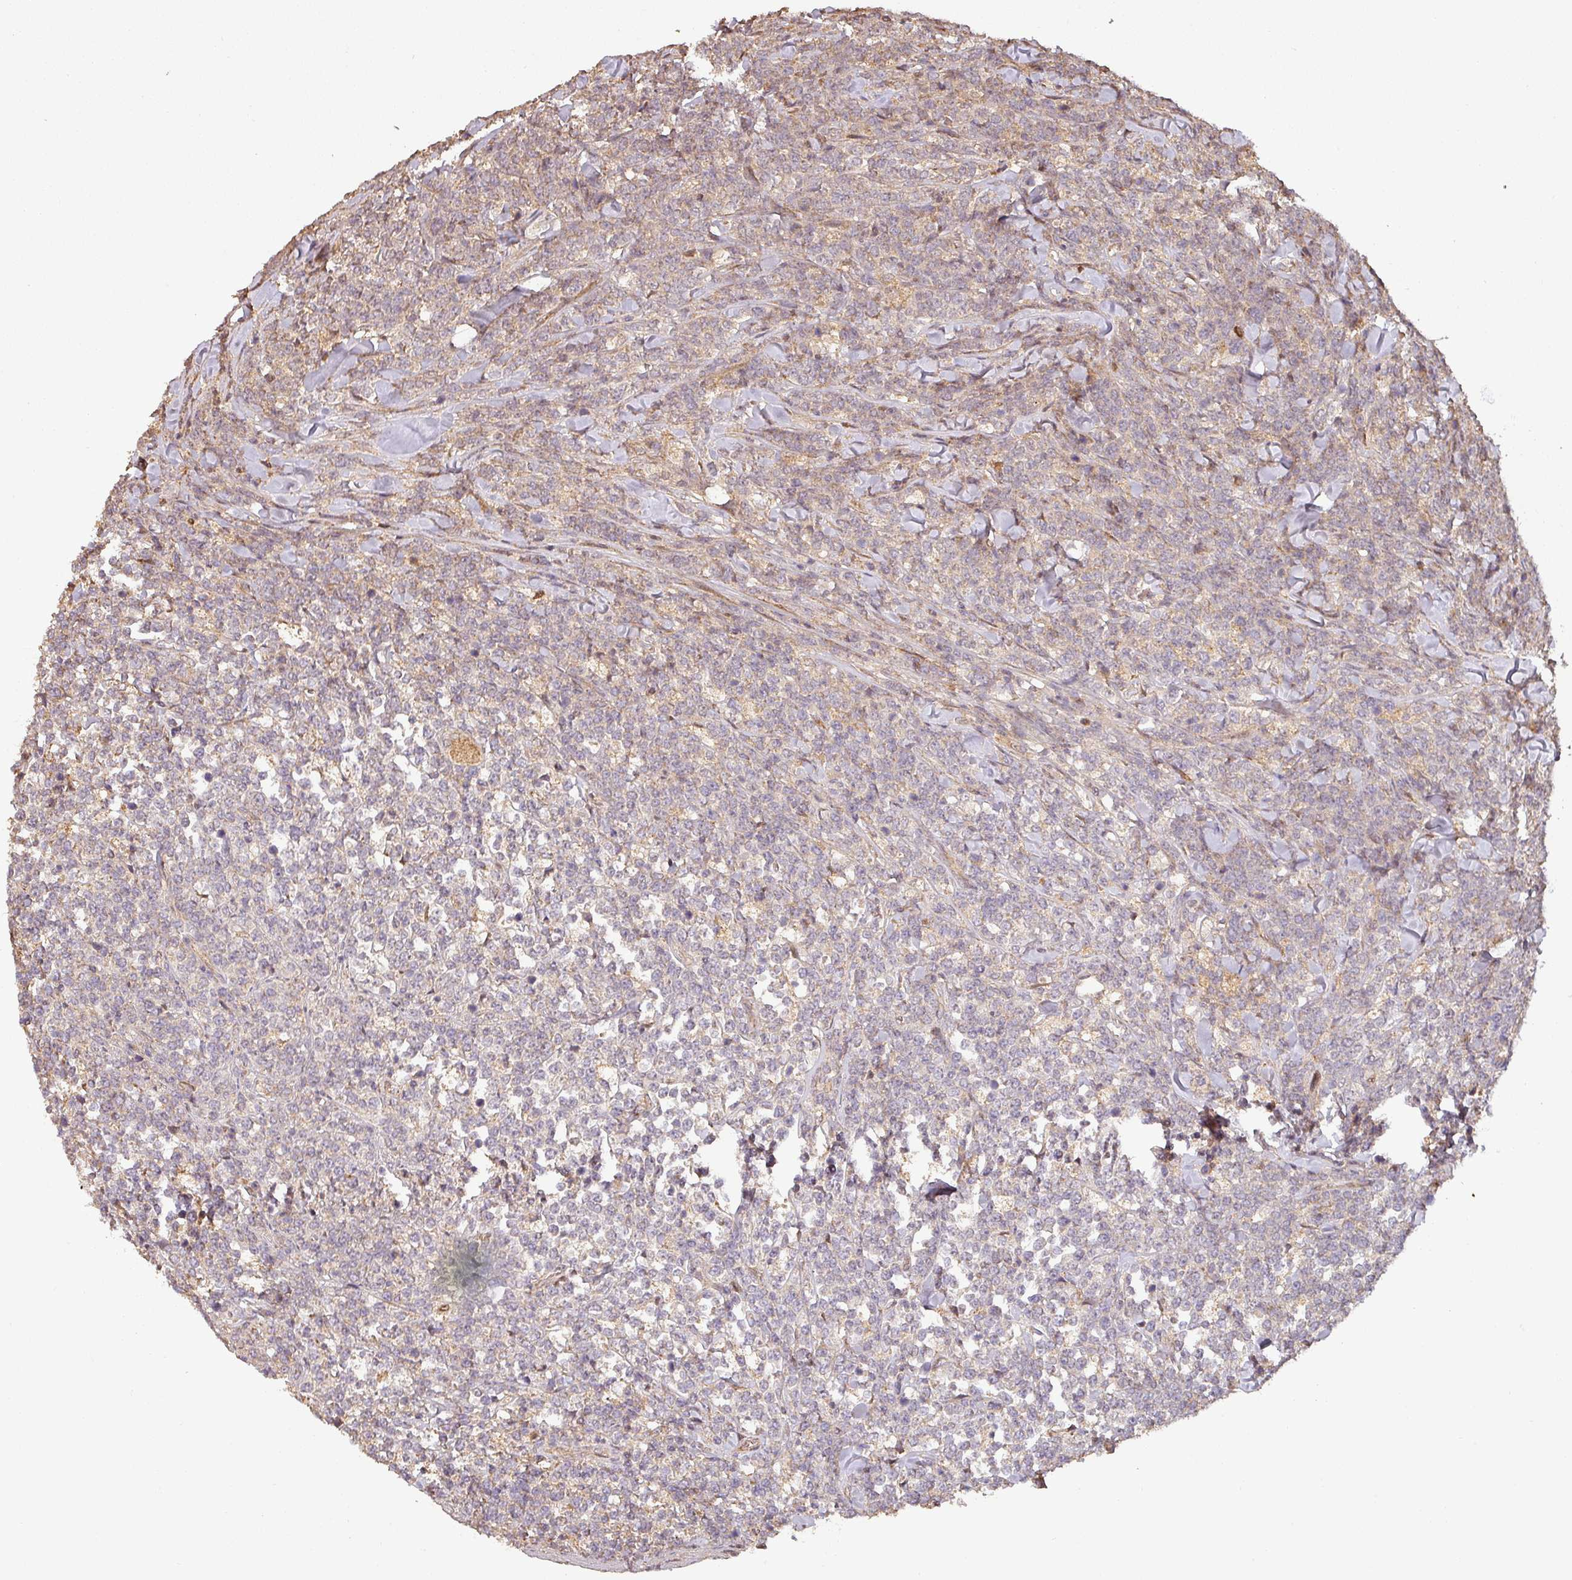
{"staining": {"intensity": "weak", "quantity": "25%-75%", "location": "cytoplasmic/membranous"}, "tissue": "lymphoma", "cell_type": "Tumor cells", "image_type": "cancer", "snomed": [{"axis": "morphology", "description": "Malignant lymphoma, non-Hodgkin's type, High grade"}, {"axis": "topography", "description": "Small intestine"}], "caption": "Protein expression analysis of human lymphoma reveals weak cytoplasmic/membranous positivity in about 25%-75% of tumor cells. The staining was performed using DAB (3,3'-diaminobenzidine) to visualize the protein expression in brown, while the nuclei were stained in blue with hematoxylin (Magnification: 20x).", "gene": "BPIFB3", "patient": {"sex": "male", "age": 8}}